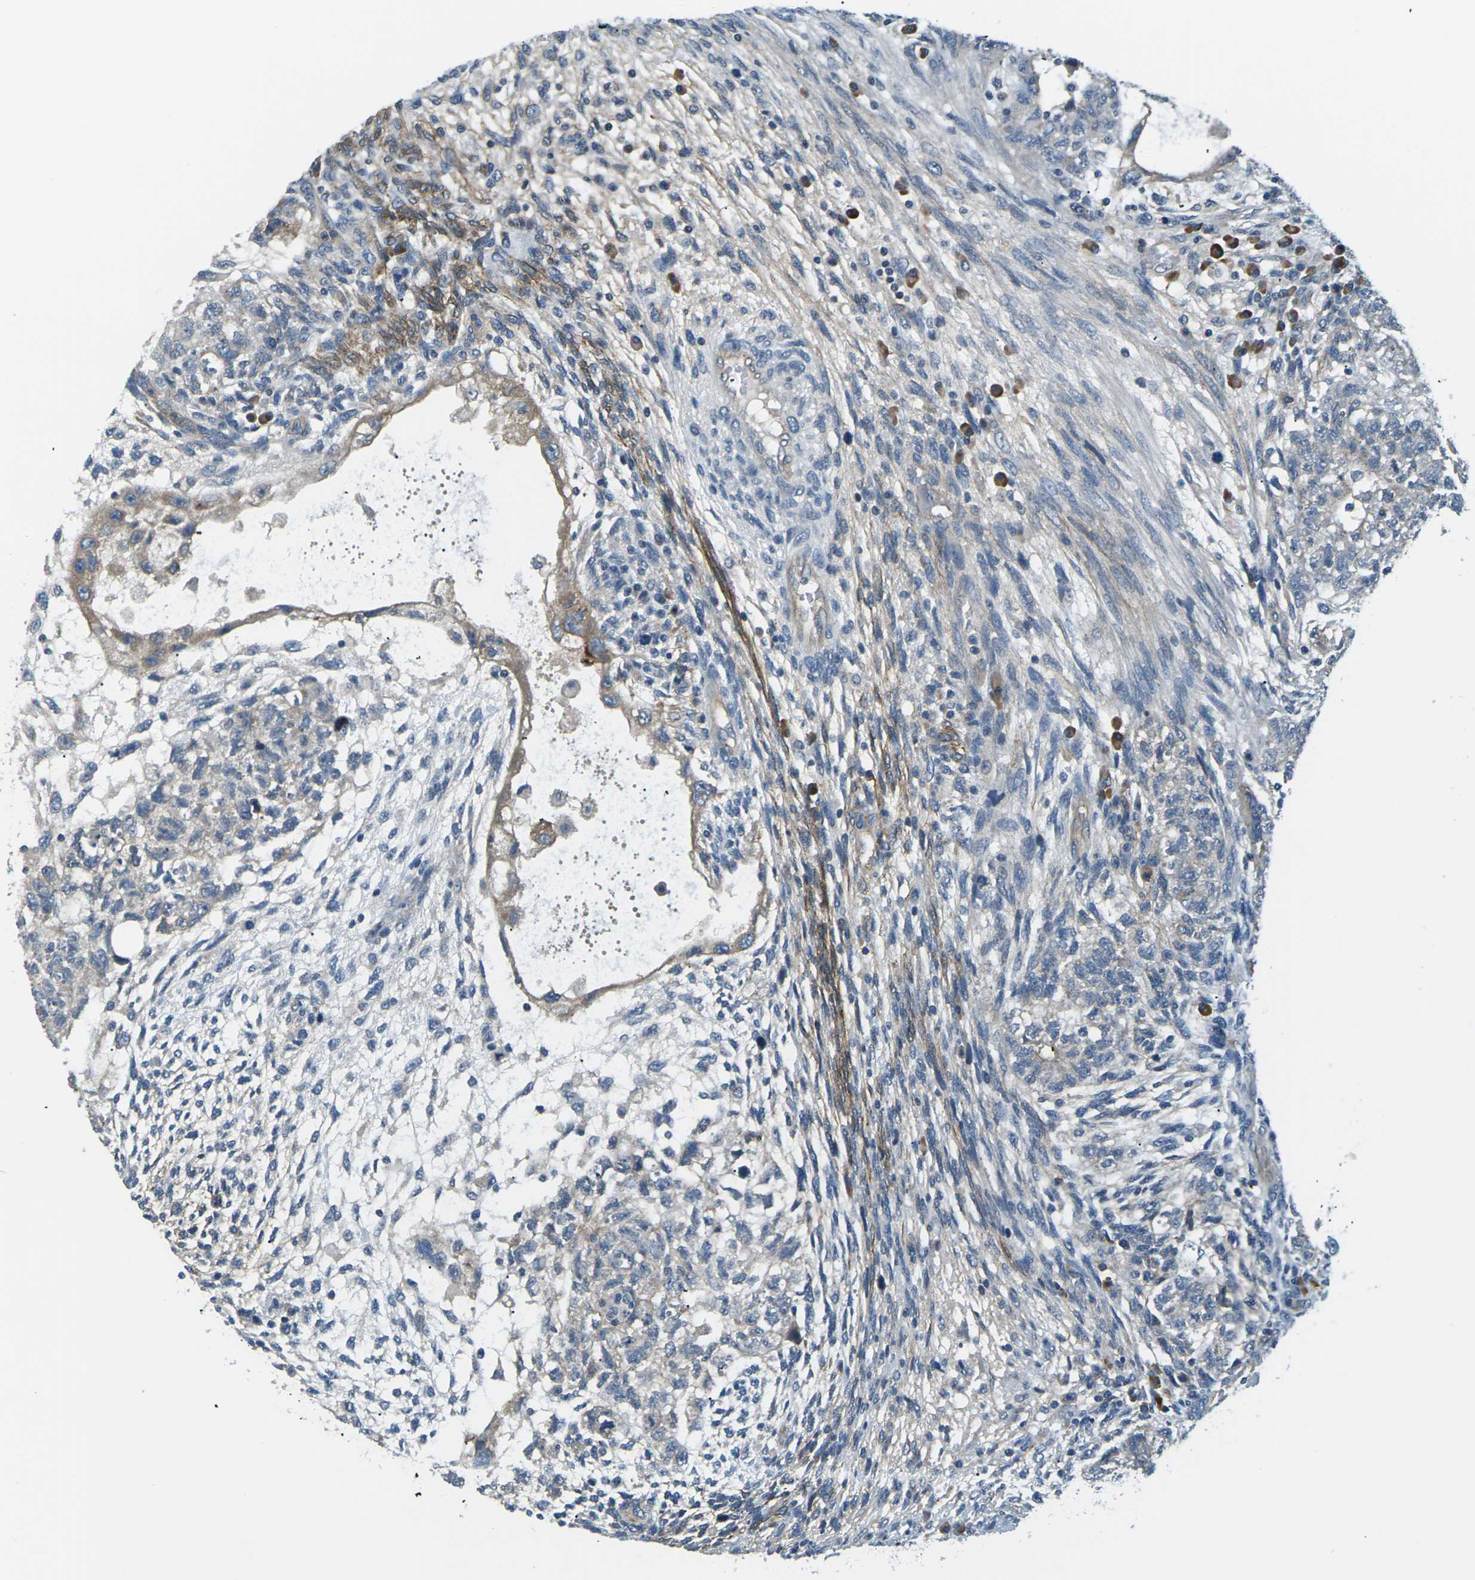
{"staining": {"intensity": "moderate", "quantity": "<25%", "location": "cytoplasmic/membranous"}, "tissue": "testis cancer", "cell_type": "Tumor cells", "image_type": "cancer", "snomed": [{"axis": "morphology", "description": "Normal tissue, NOS"}, {"axis": "morphology", "description": "Carcinoma, Embryonal, NOS"}, {"axis": "topography", "description": "Testis"}], "caption": "Testis cancer (embryonal carcinoma) stained with DAB (3,3'-diaminobenzidine) immunohistochemistry (IHC) demonstrates low levels of moderate cytoplasmic/membranous positivity in approximately <25% of tumor cells.", "gene": "SLC13A3", "patient": {"sex": "male", "age": 36}}